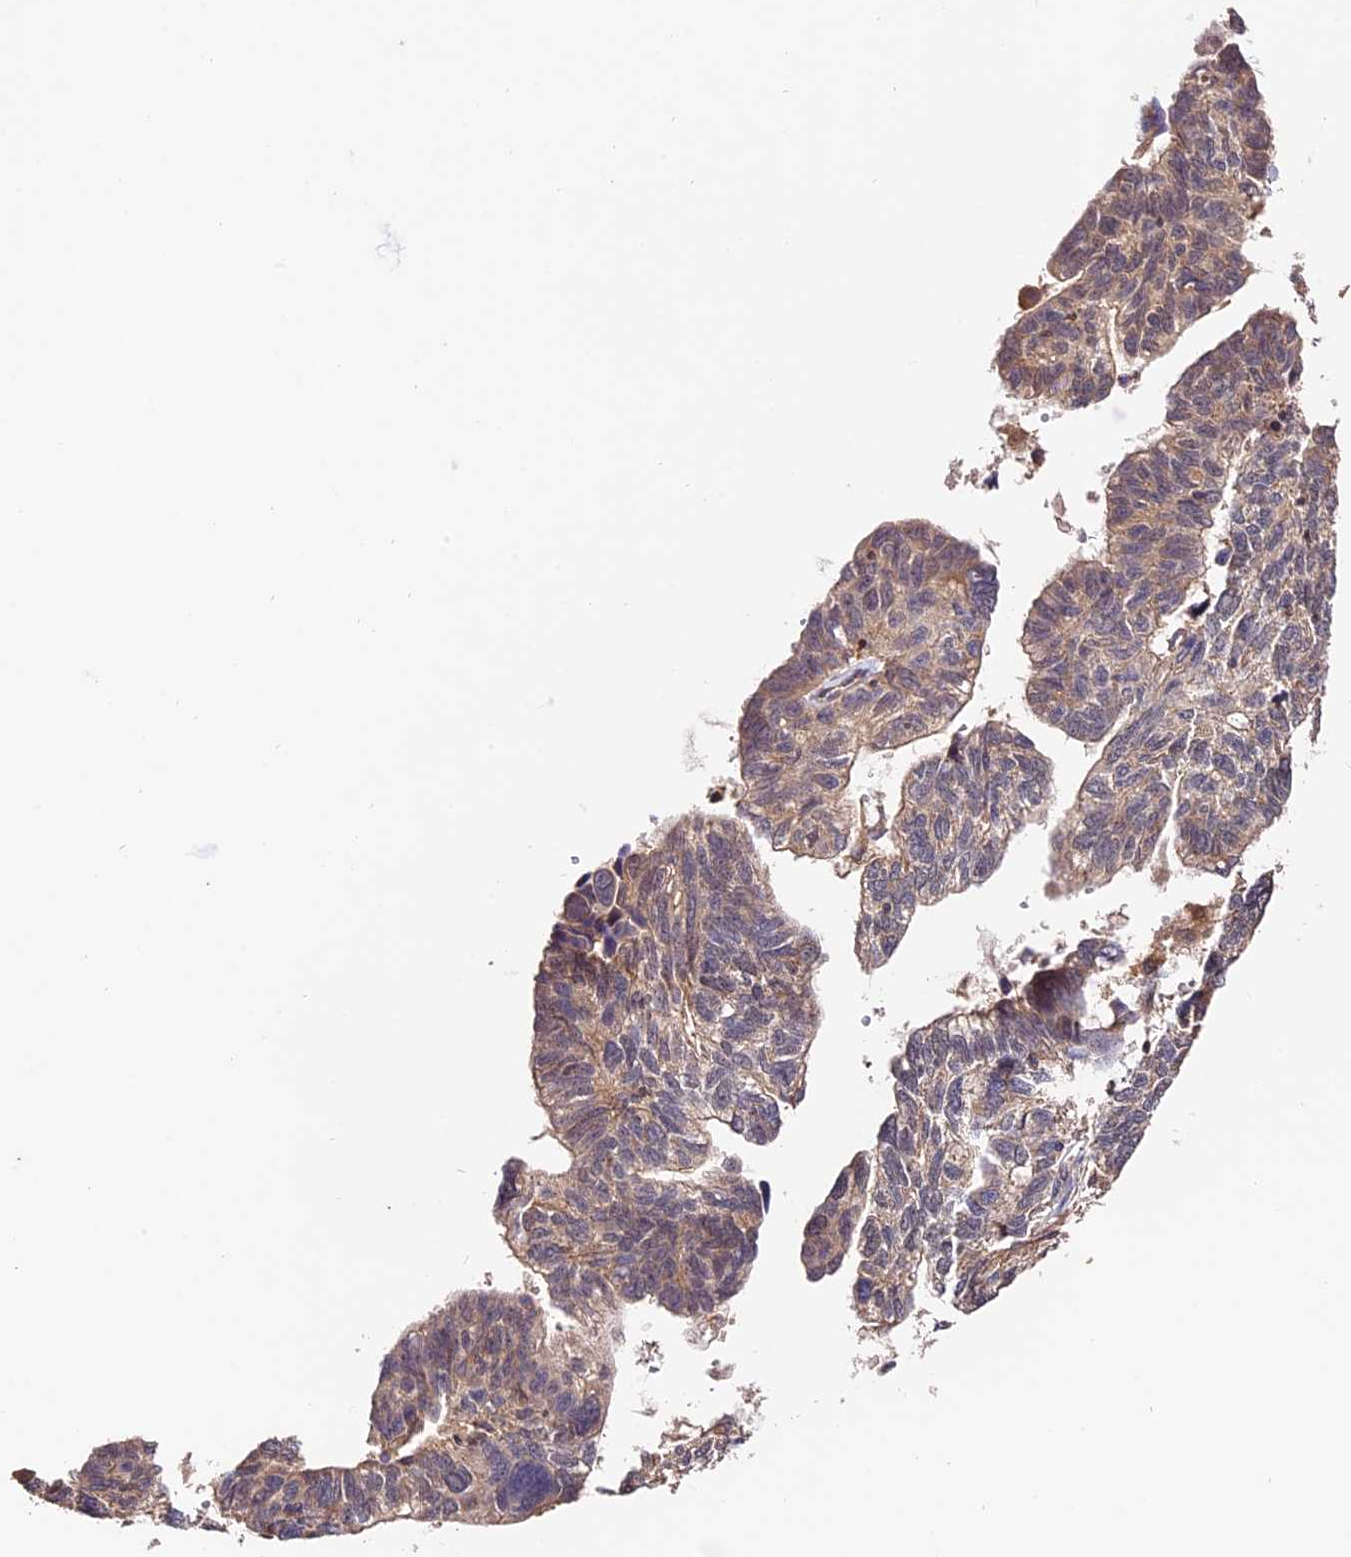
{"staining": {"intensity": "moderate", "quantity": ">75%", "location": "cytoplasmic/membranous"}, "tissue": "ovarian cancer", "cell_type": "Tumor cells", "image_type": "cancer", "snomed": [{"axis": "morphology", "description": "Cystadenocarcinoma, serous, NOS"}, {"axis": "topography", "description": "Ovary"}], "caption": "Immunohistochemical staining of ovarian cancer (serous cystadenocarcinoma) reveals medium levels of moderate cytoplasmic/membranous protein staining in approximately >75% of tumor cells.", "gene": "CES3", "patient": {"sex": "female", "age": 79}}